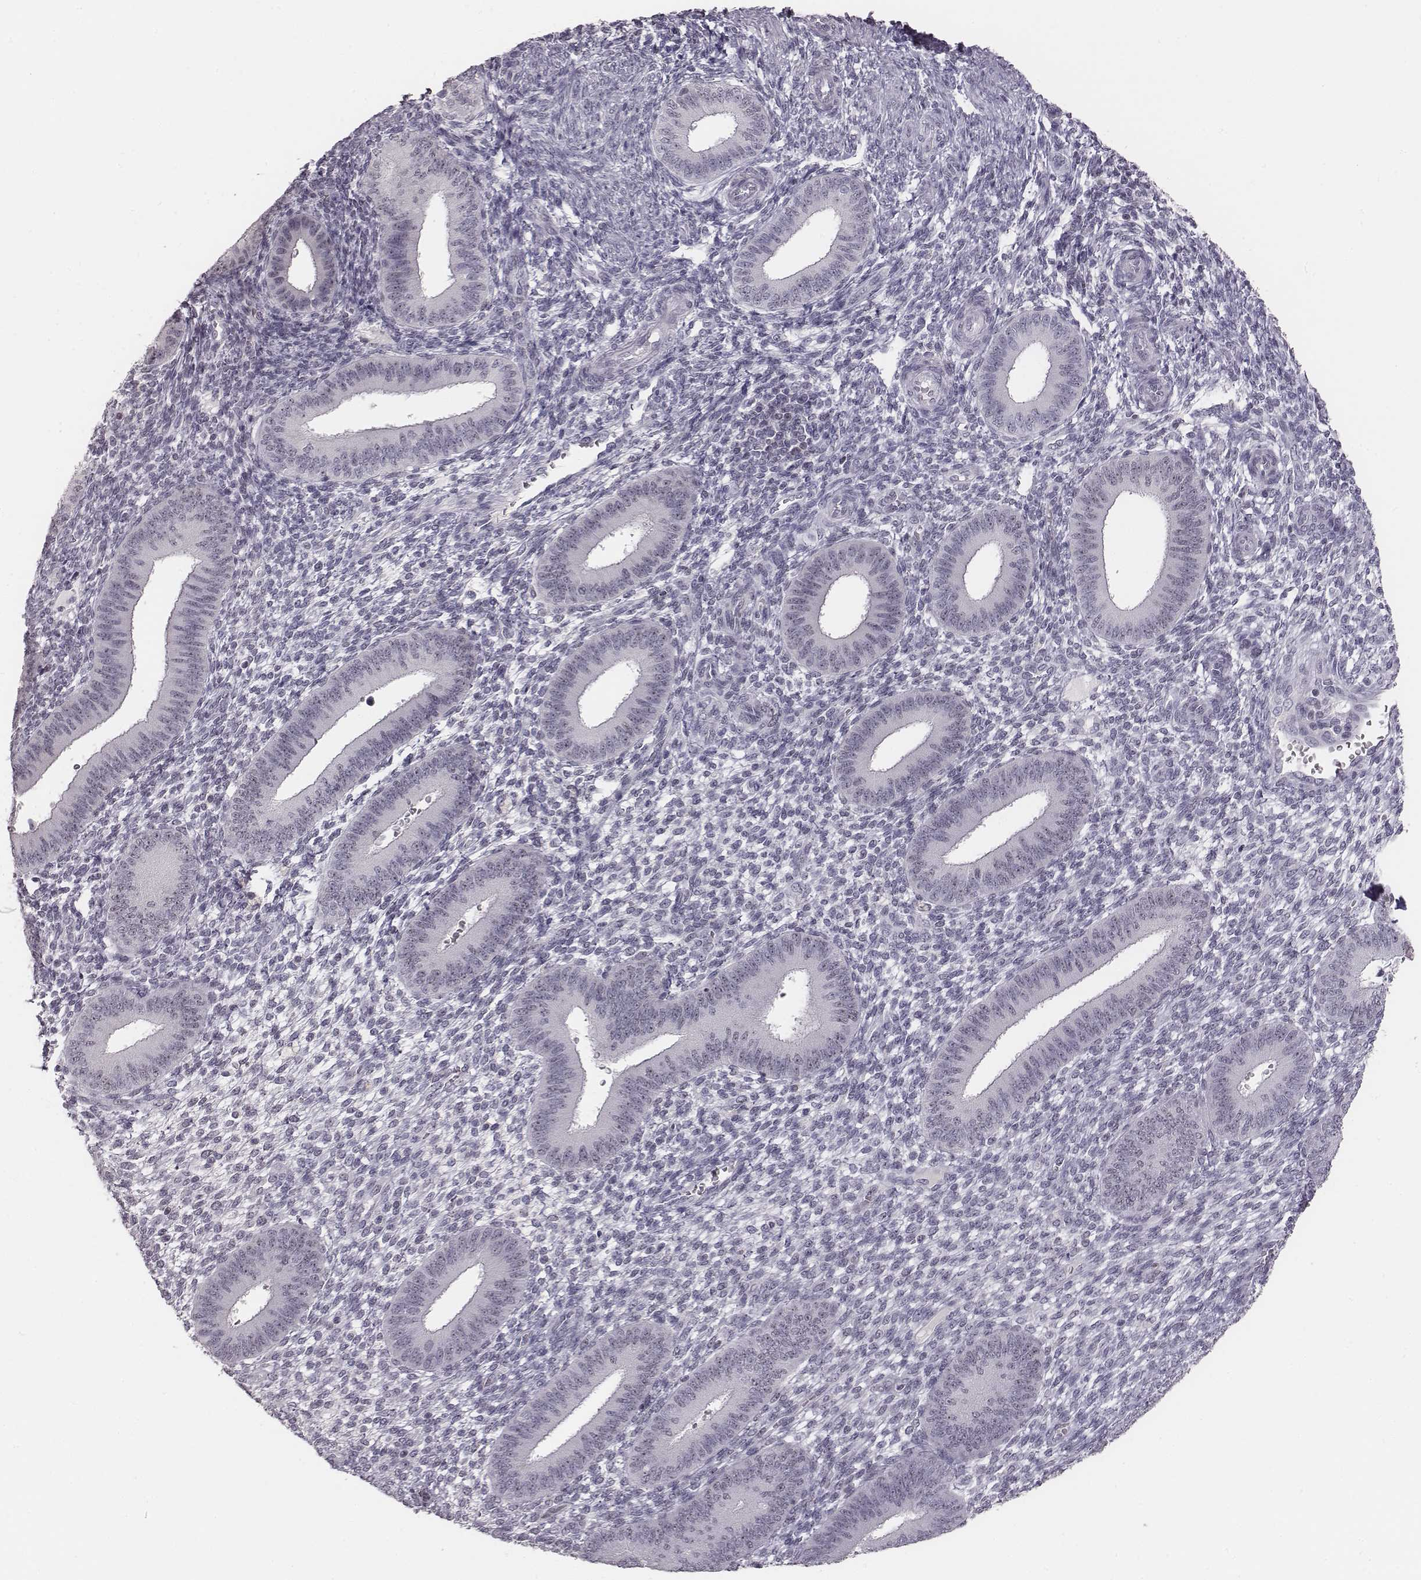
{"staining": {"intensity": "negative", "quantity": "none", "location": "none"}, "tissue": "endometrium", "cell_type": "Cells in endometrial stroma", "image_type": "normal", "snomed": [{"axis": "morphology", "description": "Normal tissue, NOS"}, {"axis": "topography", "description": "Endometrium"}], "caption": "High magnification brightfield microscopy of normal endometrium stained with DAB (3,3'-diaminobenzidine) (brown) and counterstained with hematoxylin (blue): cells in endometrial stroma show no significant staining. (DAB (3,3'-diaminobenzidine) IHC with hematoxylin counter stain).", "gene": "NIFK", "patient": {"sex": "female", "age": 39}}